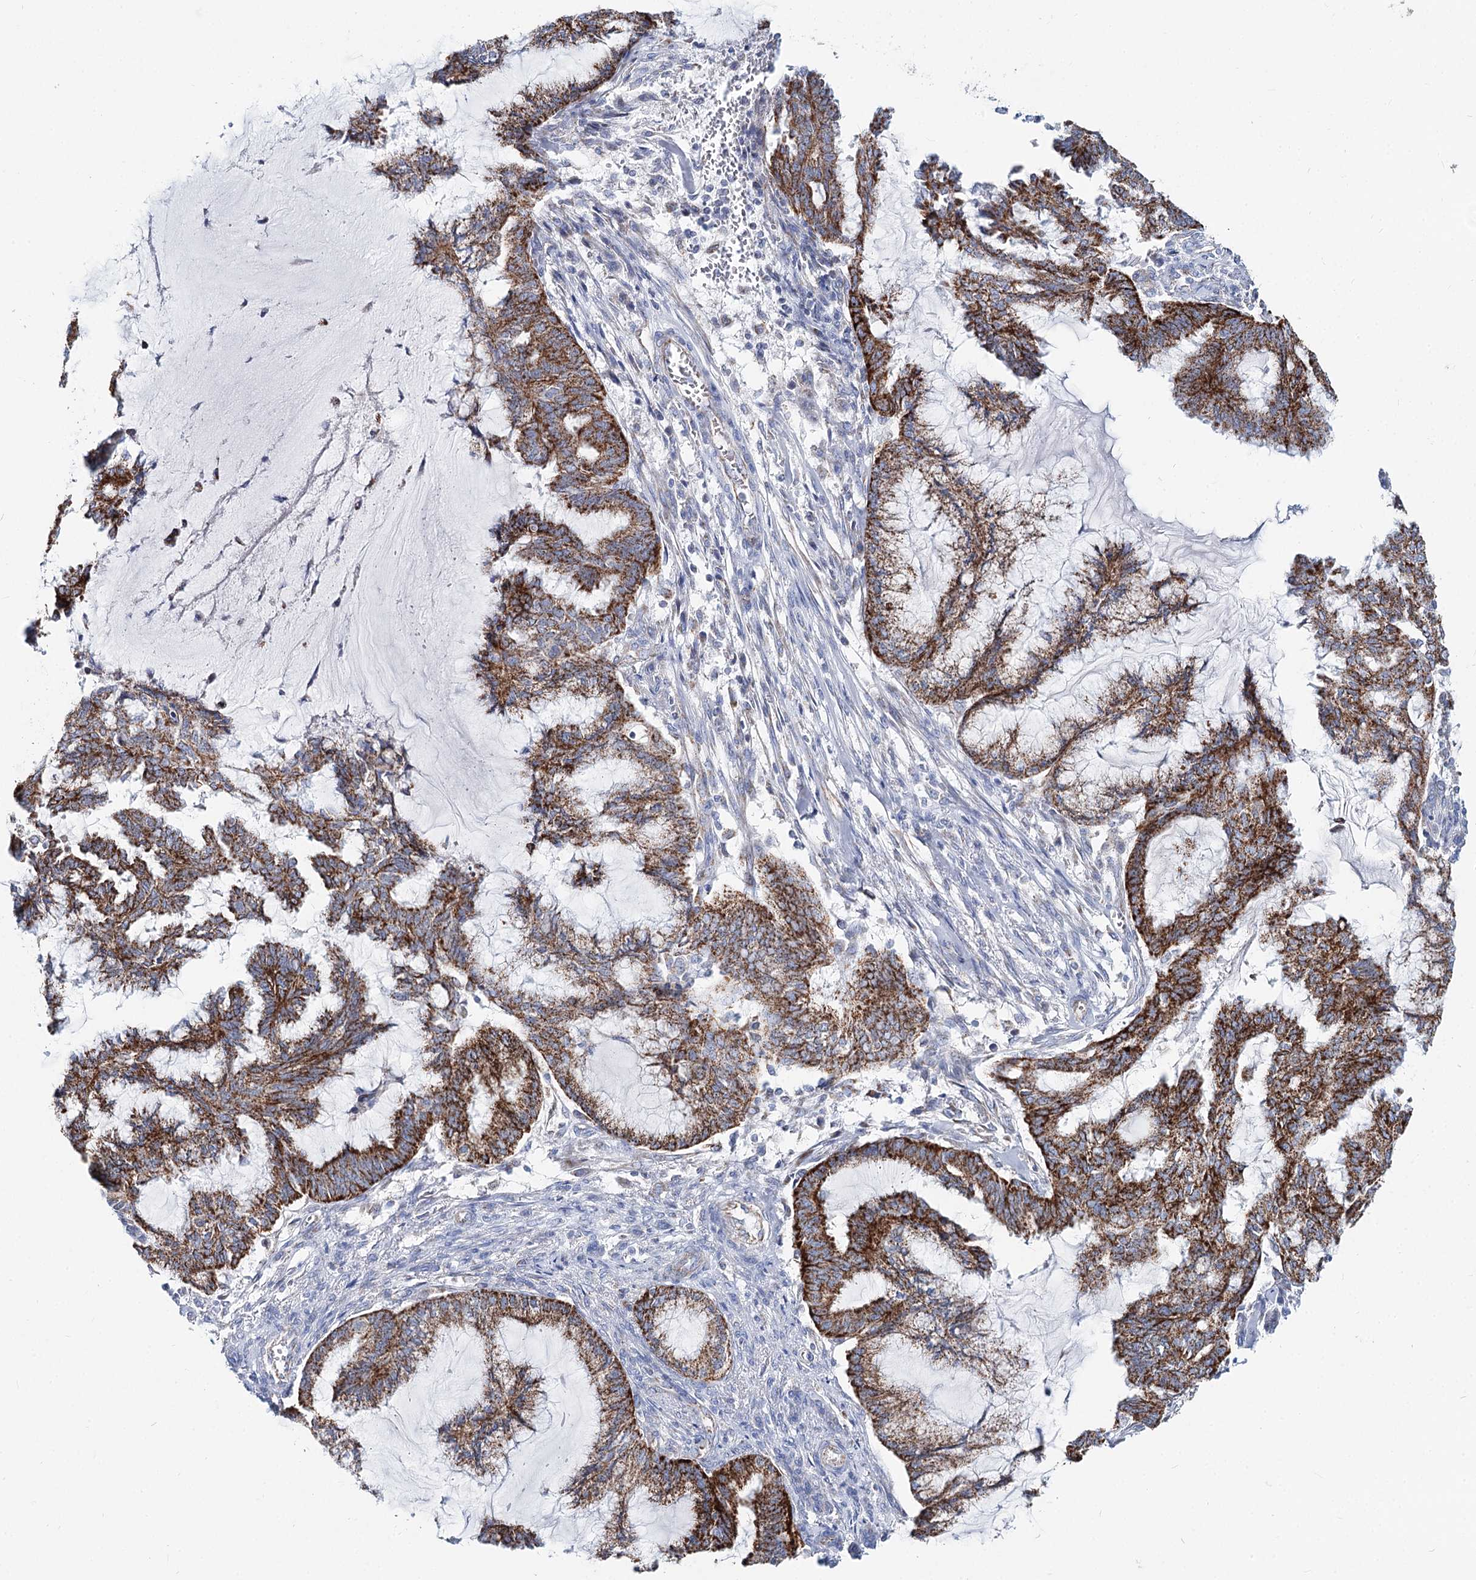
{"staining": {"intensity": "strong", "quantity": ">75%", "location": "cytoplasmic/membranous"}, "tissue": "endometrial cancer", "cell_type": "Tumor cells", "image_type": "cancer", "snomed": [{"axis": "morphology", "description": "Adenocarcinoma, NOS"}, {"axis": "topography", "description": "Endometrium"}], "caption": "Tumor cells demonstrate strong cytoplasmic/membranous positivity in about >75% of cells in endometrial cancer.", "gene": "MCCC2", "patient": {"sex": "female", "age": 86}}